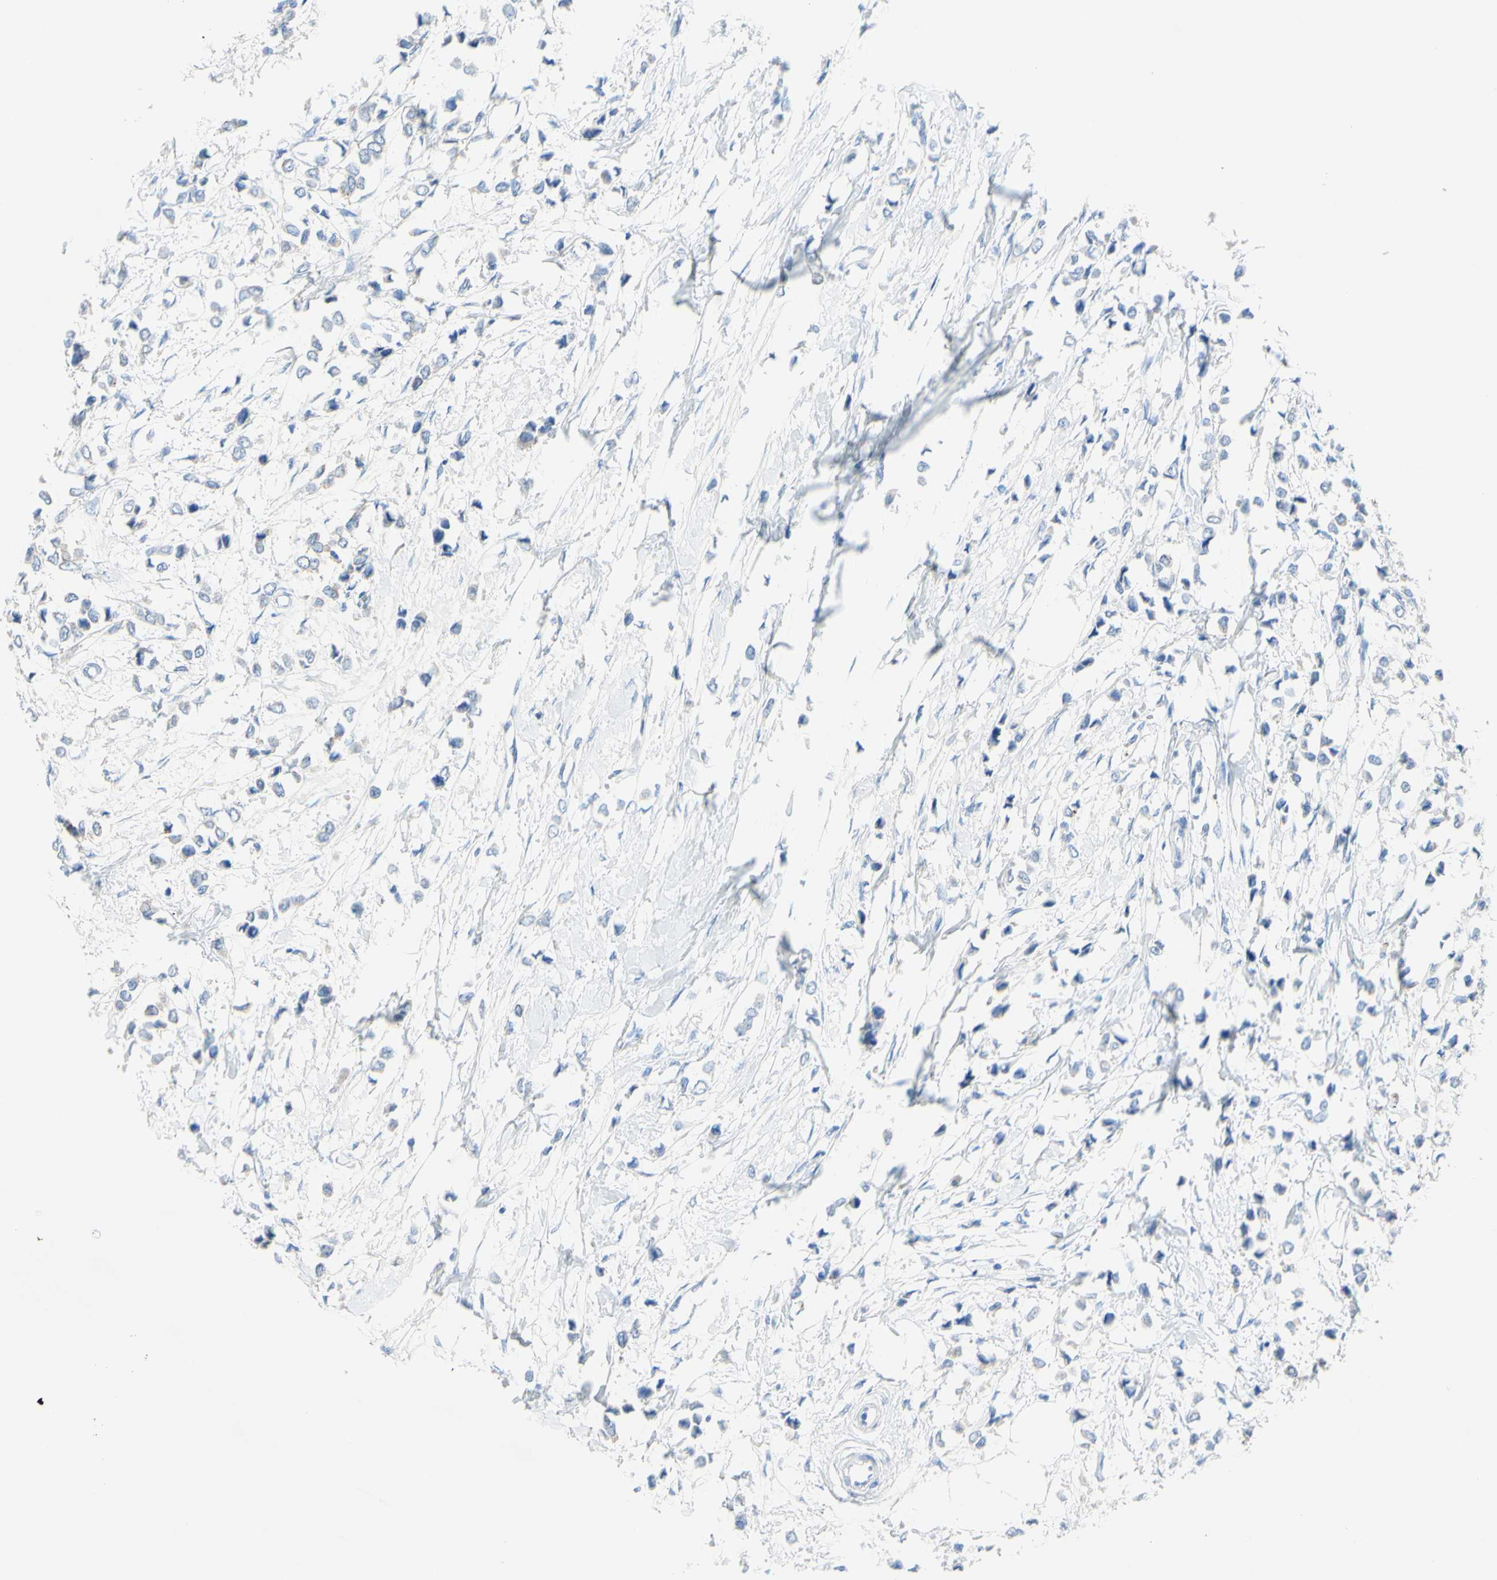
{"staining": {"intensity": "negative", "quantity": "none", "location": "none"}, "tissue": "breast cancer", "cell_type": "Tumor cells", "image_type": "cancer", "snomed": [{"axis": "morphology", "description": "Lobular carcinoma"}, {"axis": "topography", "description": "Breast"}], "caption": "Immunohistochemical staining of breast cancer displays no significant expression in tumor cells. Brightfield microscopy of IHC stained with DAB (3,3'-diaminobenzidine) (brown) and hematoxylin (blue), captured at high magnification.", "gene": "DSC2", "patient": {"sex": "female", "age": 51}}